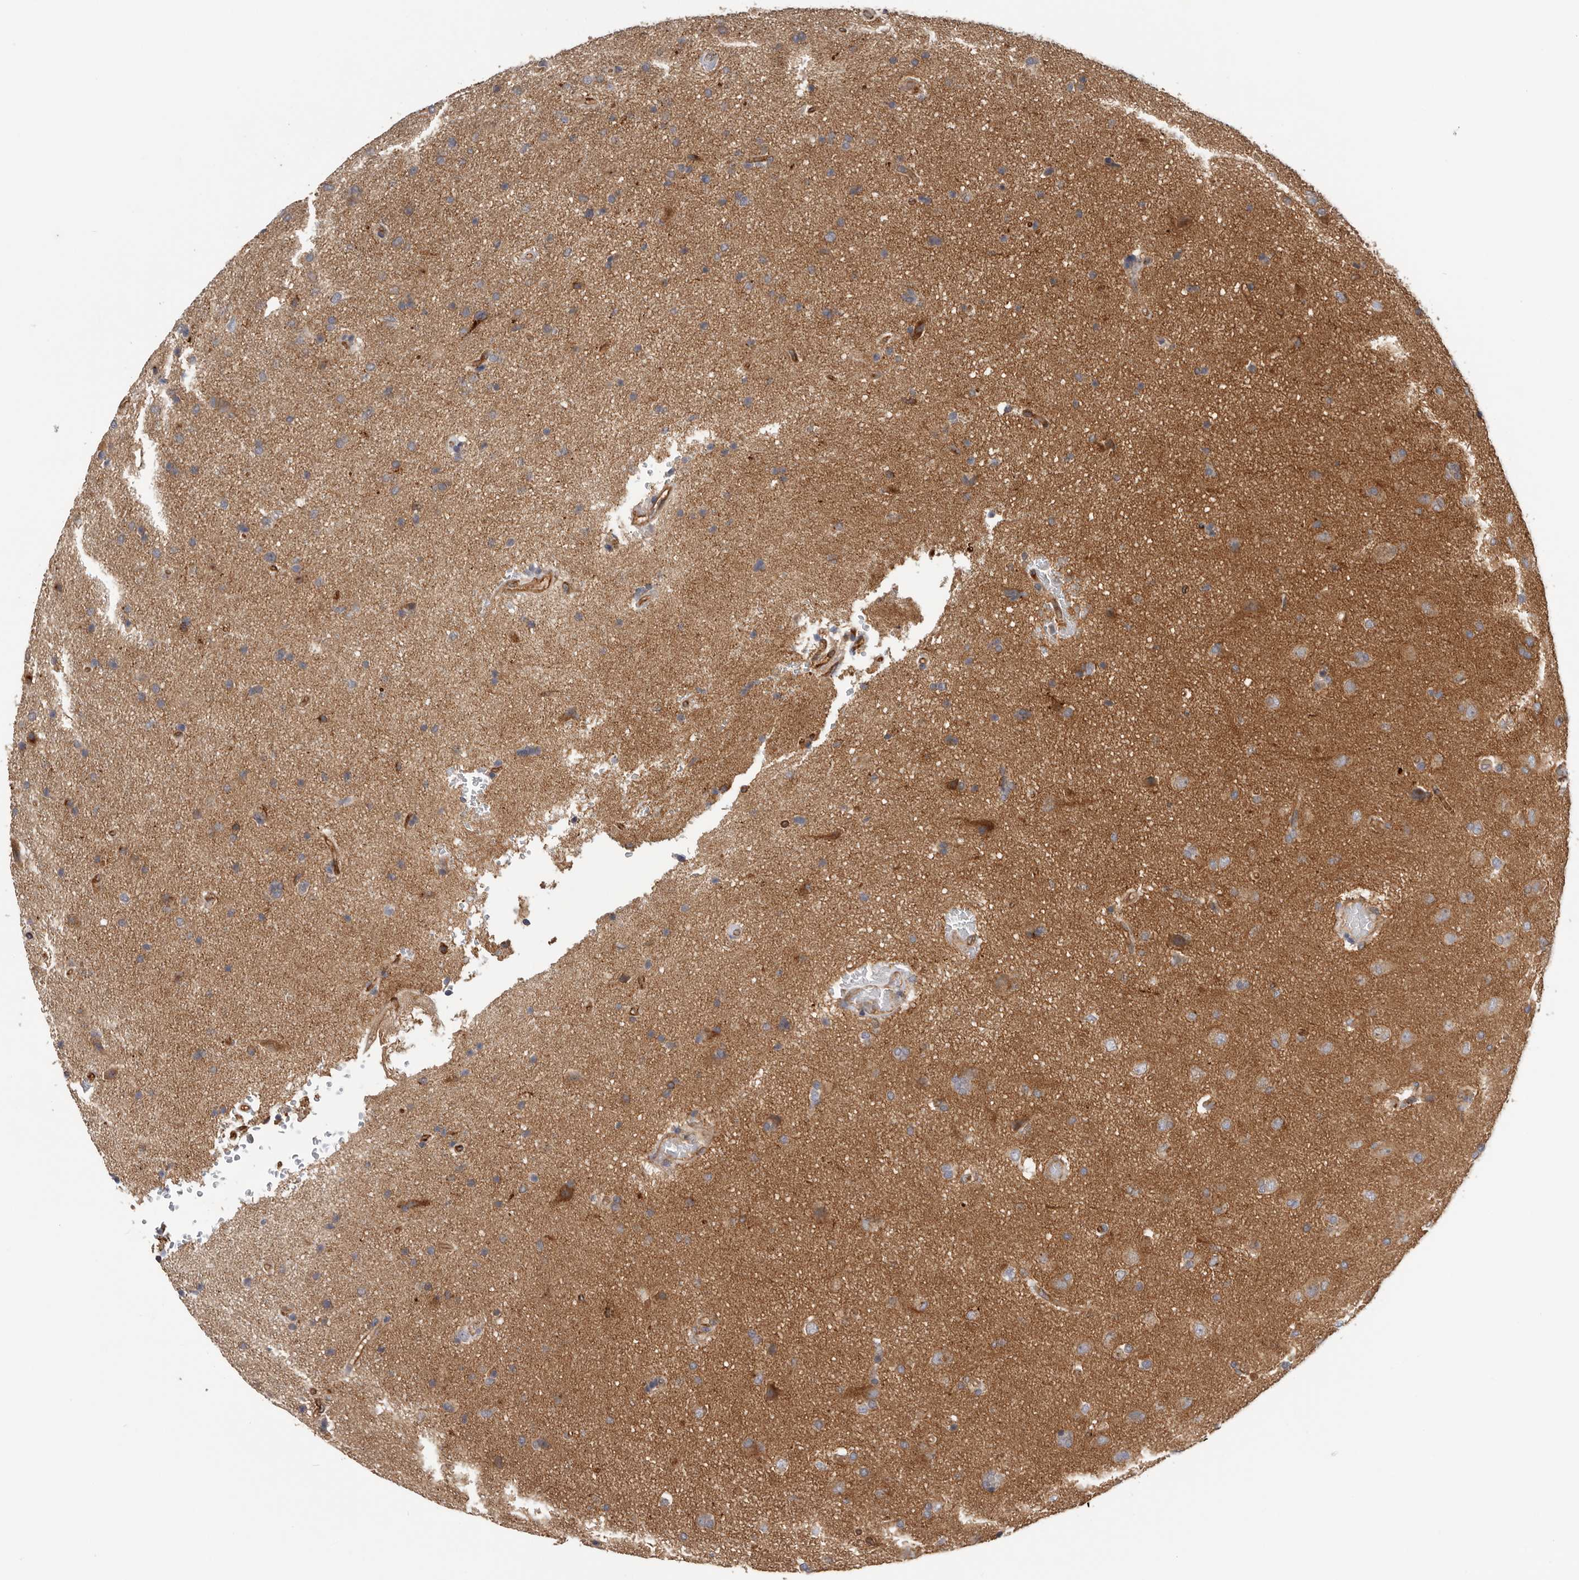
{"staining": {"intensity": "moderate", "quantity": ">75%", "location": "cytoplasmic/membranous"}, "tissue": "glioma", "cell_type": "Tumor cells", "image_type": "cancer", "snomed": [{"axis": "morphology", "description": "Glioma, malignant, High grade"}, {"axis": "topography", "description": "Brain"}], "caption": "Moderate cytoplasmic/membranous protein staining is present in about >75% of tumor cells in glioma.", "gene": "TFRC", "patient": {"sex": "male", "age": 72}}